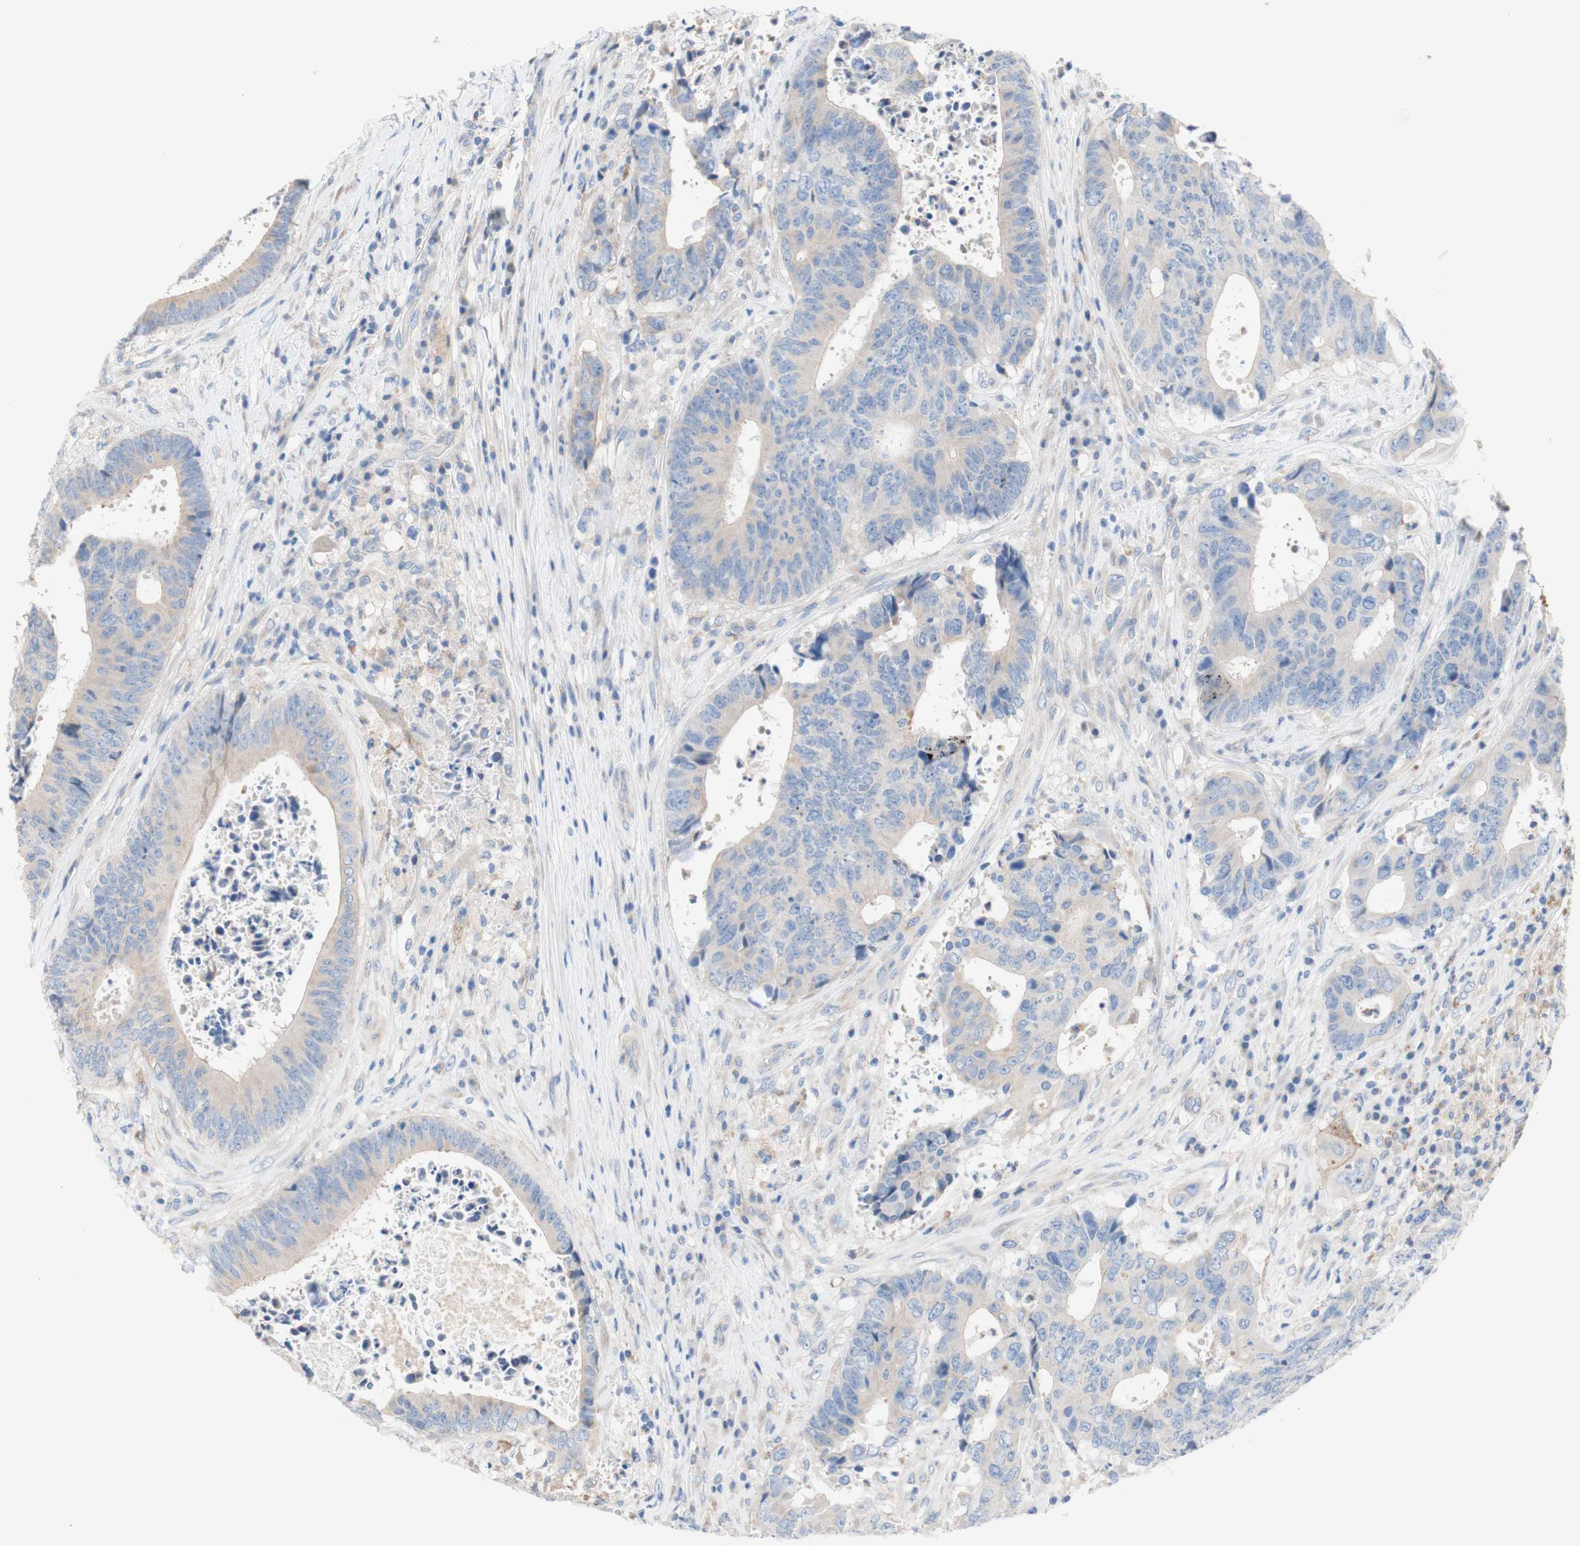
{"staining": {"intensity": "weak", "quantity": ">75%", "location": "cytoplasmic/membranous"}, "tissue": "colorectal cancer", "cell_type": "Tumor cells", "image_type": "cancer", "snomed": [{"axis": "morphology", "description": "Adenocarcinoma, NOS"}, {"axis": "topography", "description": "Rectum"}], "caption": "Colorectal cancer tissue reveals weak cytoplasmic/membranous positivity in about >75% of tumor cells", "gene": "F3", "patient": {"sex": "male", "age": 72}}